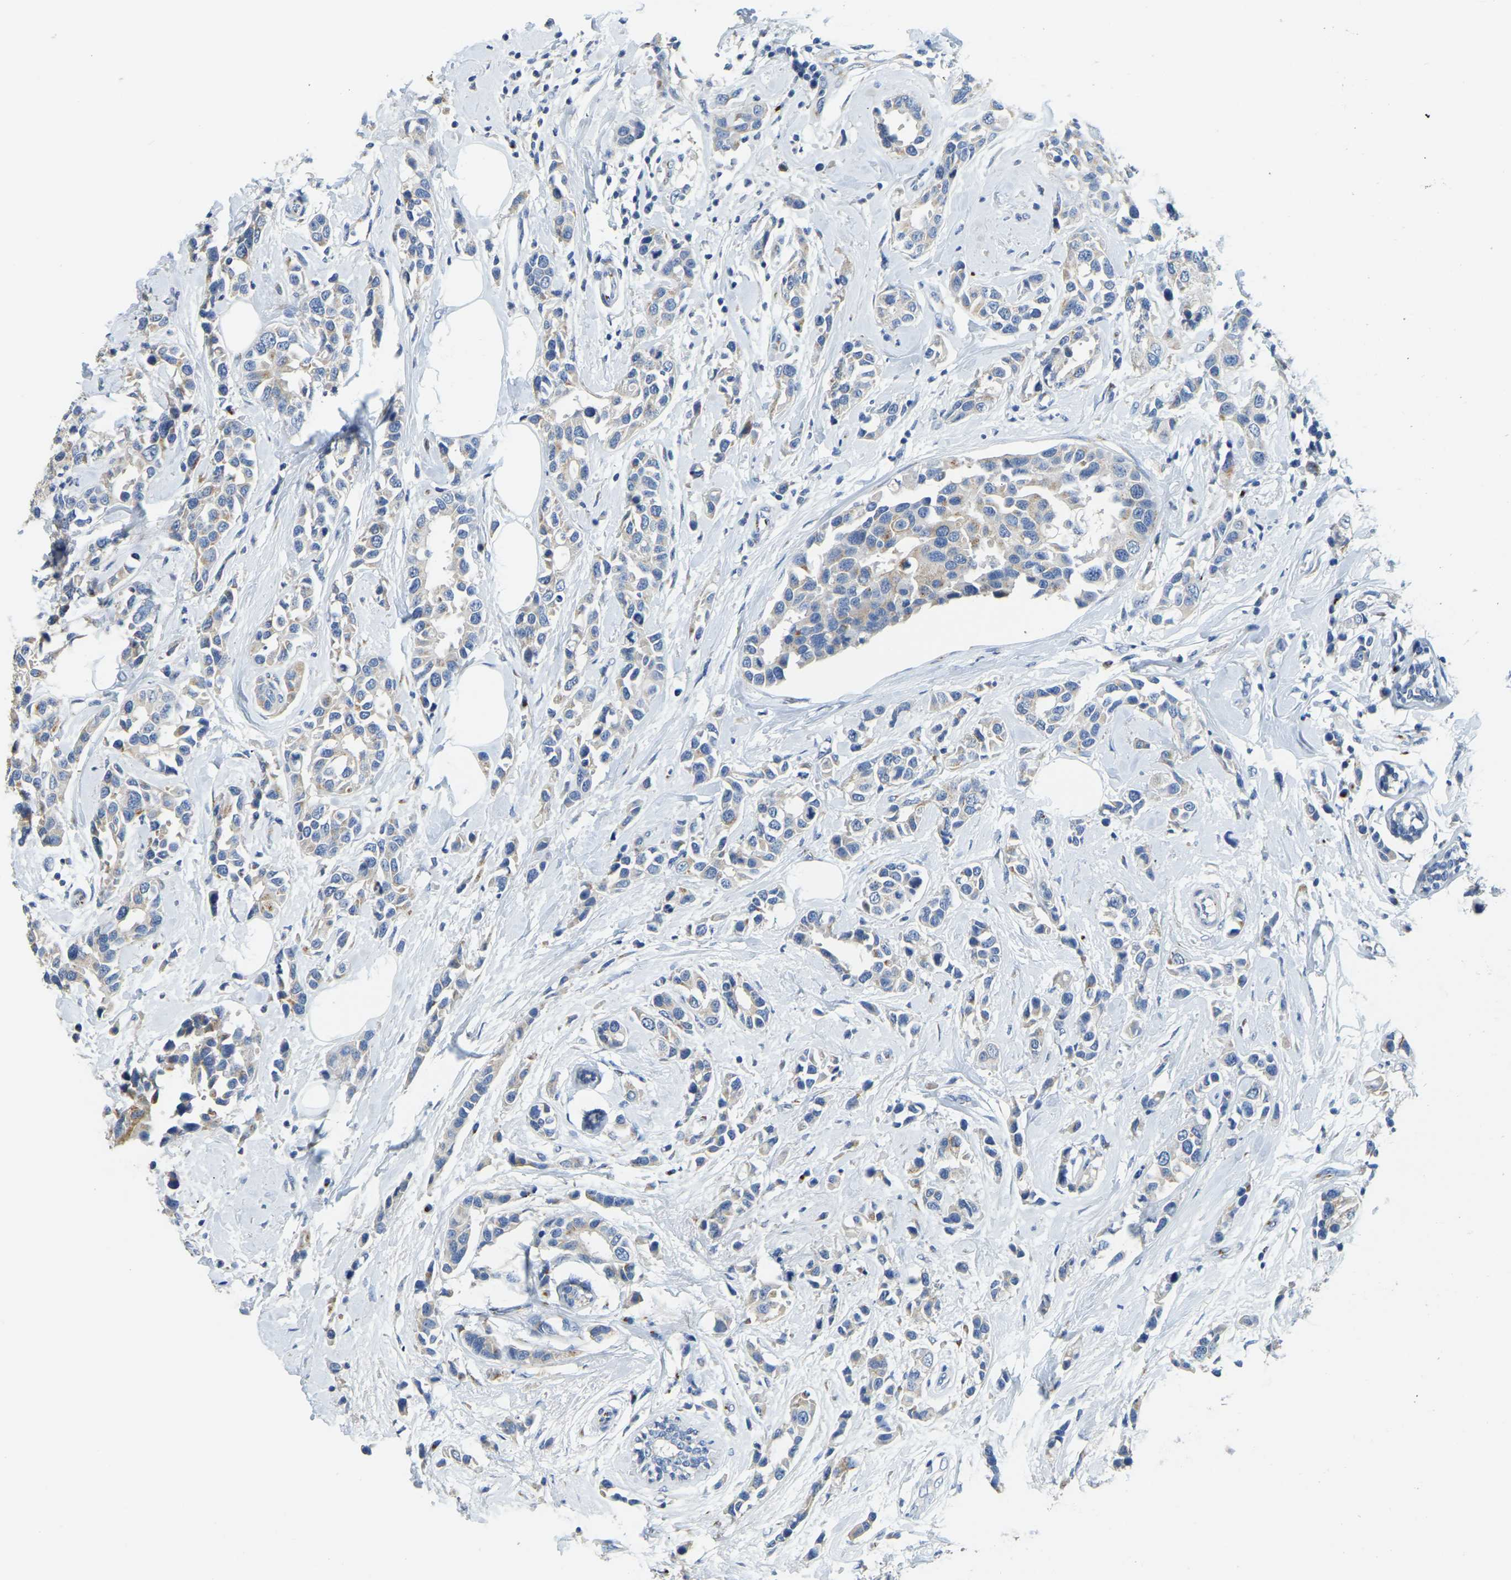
{"staining": {"intensity": "moderate", "quantity": "<25%", "location": "cytoplasmic/membranous"}, "tissue": "breast cancer", "cell_type": "Tumor cells", "image_type": "cancer", "snomed": [{"axis": "morphology", "description": "Normal tissue, NOS"}, {"axis": "morphology", "description": "Duct carcinoma"}, {"axis": "topography", "description": "Breast"}], "caption": "Breast cancer tissue demonstrates moderate cytoplasmic/membranous staining in about <25% of tumor cells, visualized by immunohistochemistry. (Stains: DAB (3,3'-diaminobenzidine) in brown, nuclei in blue, Microscopy: brightfield microscopy at high magnification).", "gene": "FAM174A", "patient": {"sex": "female", "age": 50}}